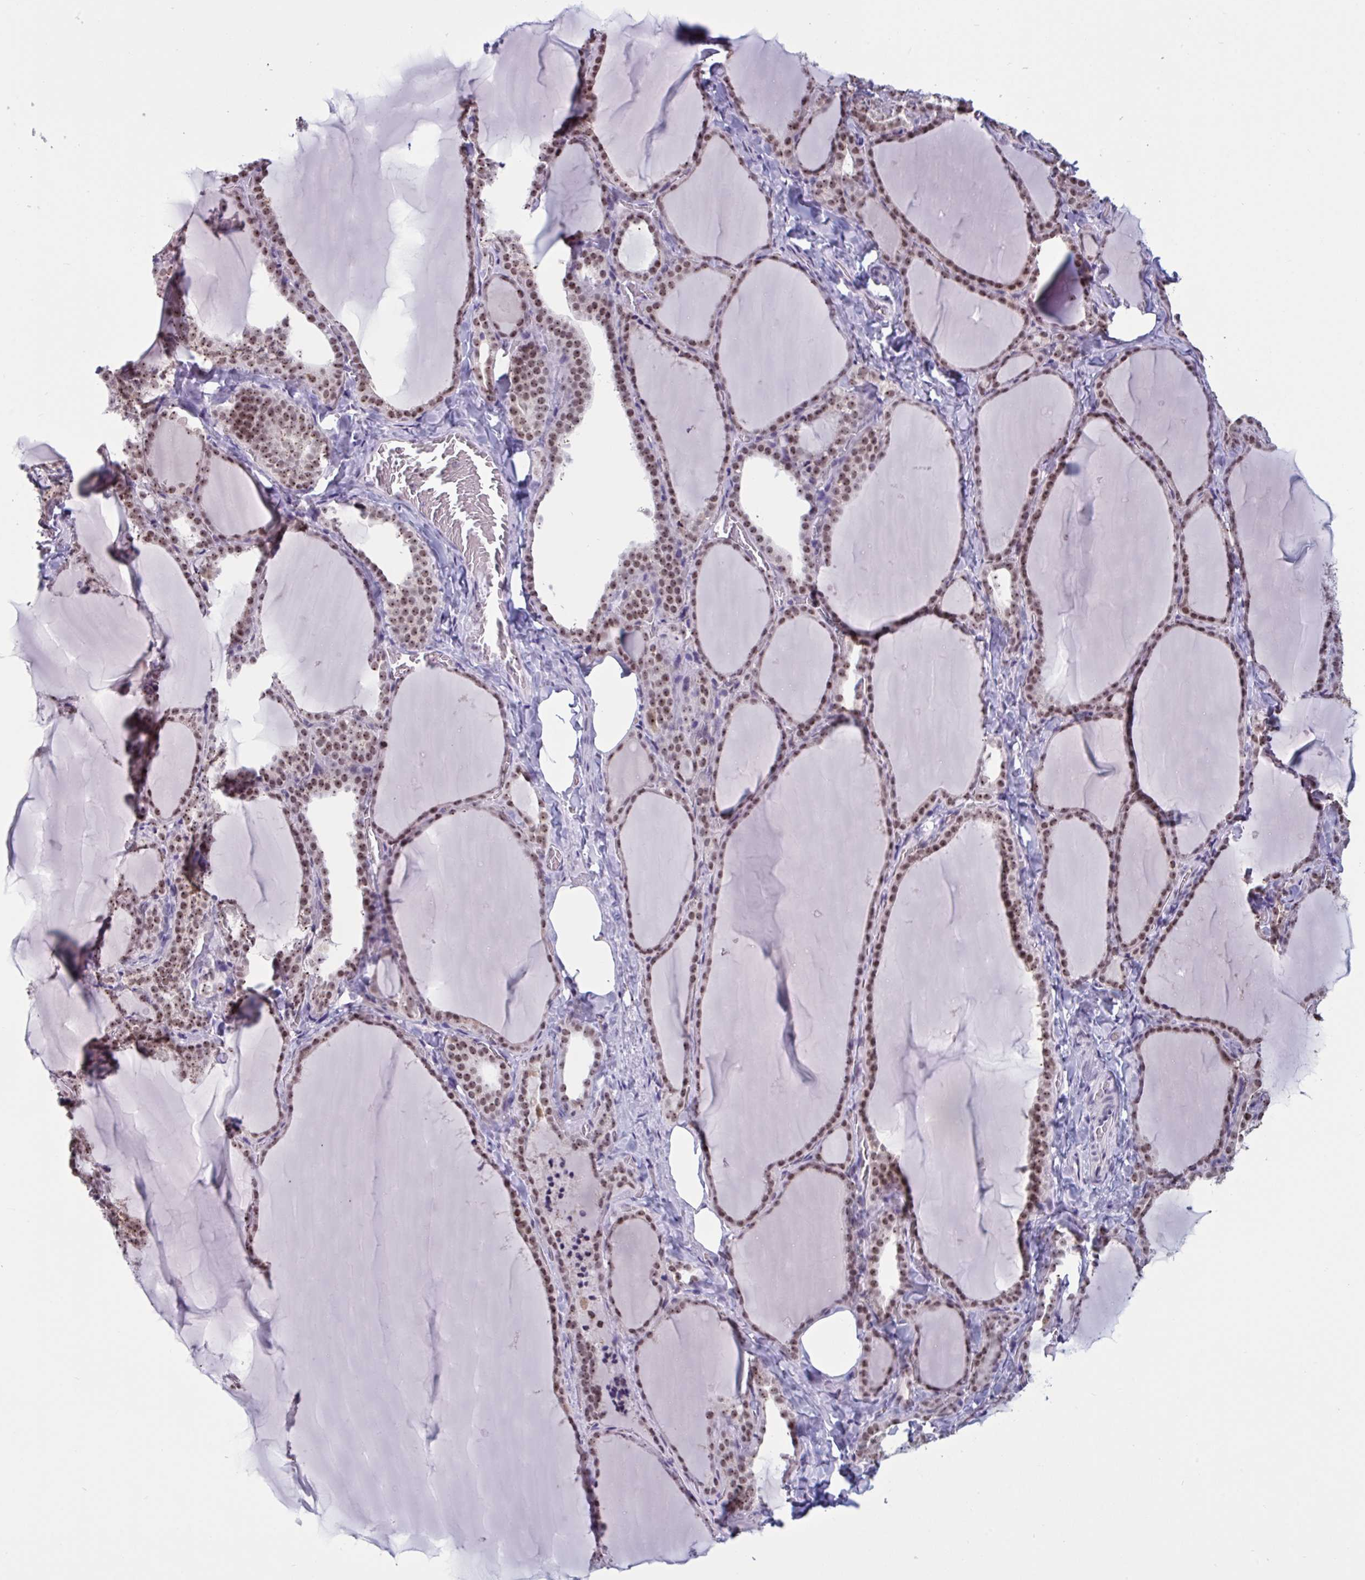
{"staining": {"intensity": "moderate", "quantity": ">75%", "location": "nuclear"}, "tissue": "thyroid gland", "cell_type": "Glandular cells", "image_type": "normal", "snomed": [{"axis": "morphology", "description": "Normal tissue, NOS"}, {"axis": "topography", "description": "Thyroid gland"}], "caption": "Immunohistochemical staining of unremarkable thyroid gland reveals medium levels of moderate nuclear expression in approximately >75% of glandular cells. Nuclei are stained in blue.", "gene": "TGM6", "patient": {"sex": "female", "age": 22}}